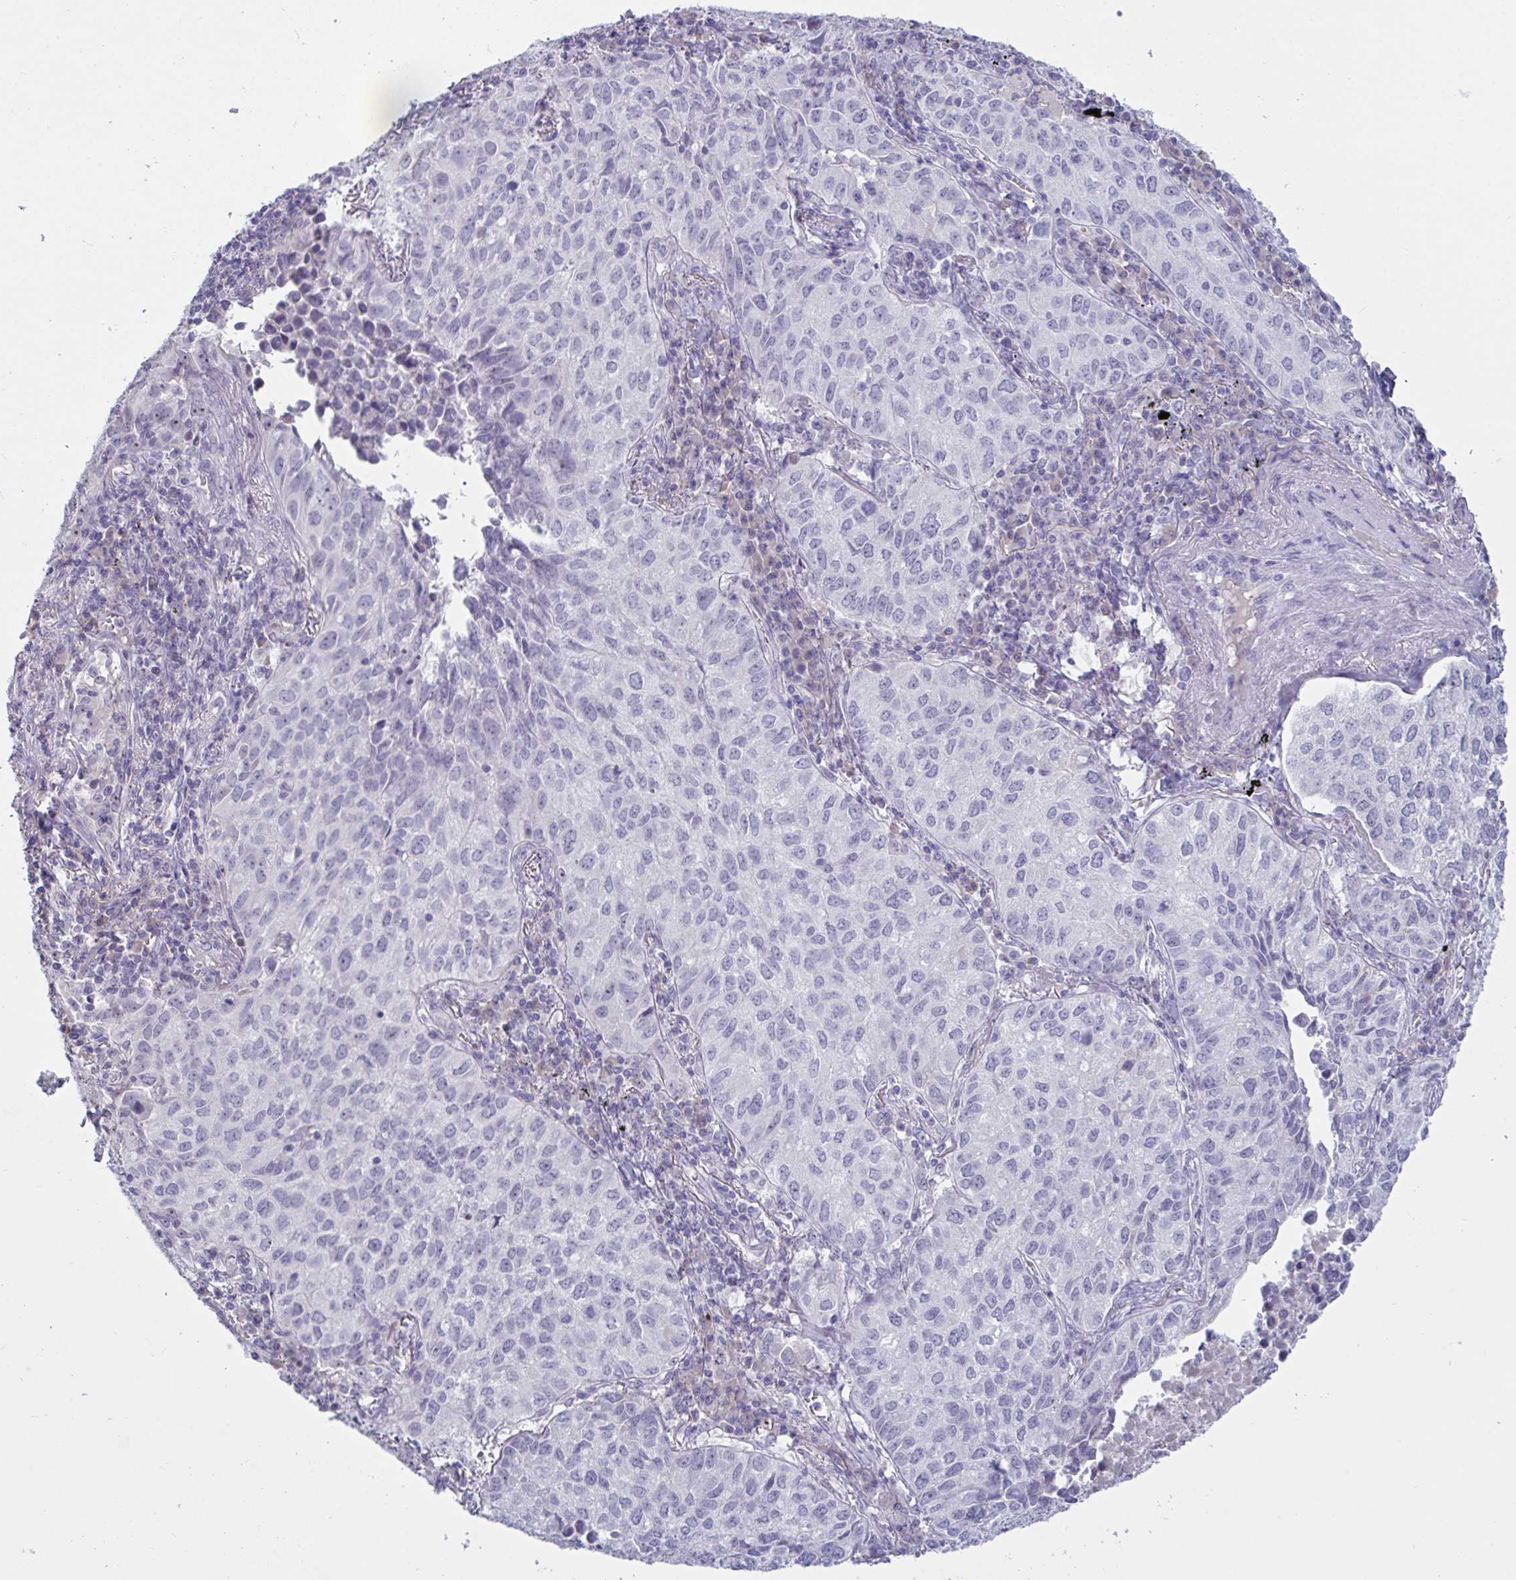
{"staining": {"intensity": "negative", "quantity": "none", "location": "none"}, "tissue": "lung cancer", "cell_type": "Tumor cells", "image_type": "cancer", "snomed": [{"axis": "morphology", "description": "Adenocarcinoma, NOS"}, {"axis": "topography", "description": "Lung"}], "caption": "Immunohistochemistry (IHC) photomicrograph of lung cancer stained for a protein (brown), which demonstrates no positivity in tumor cells. The staining was performed using DAB to visualize the protein expression in brown, while the nuclei were stained in blue with hematoxylin (Magnification: 20x).", "gene": "MYC", "patient": {"sex": "female", "age": 50}}